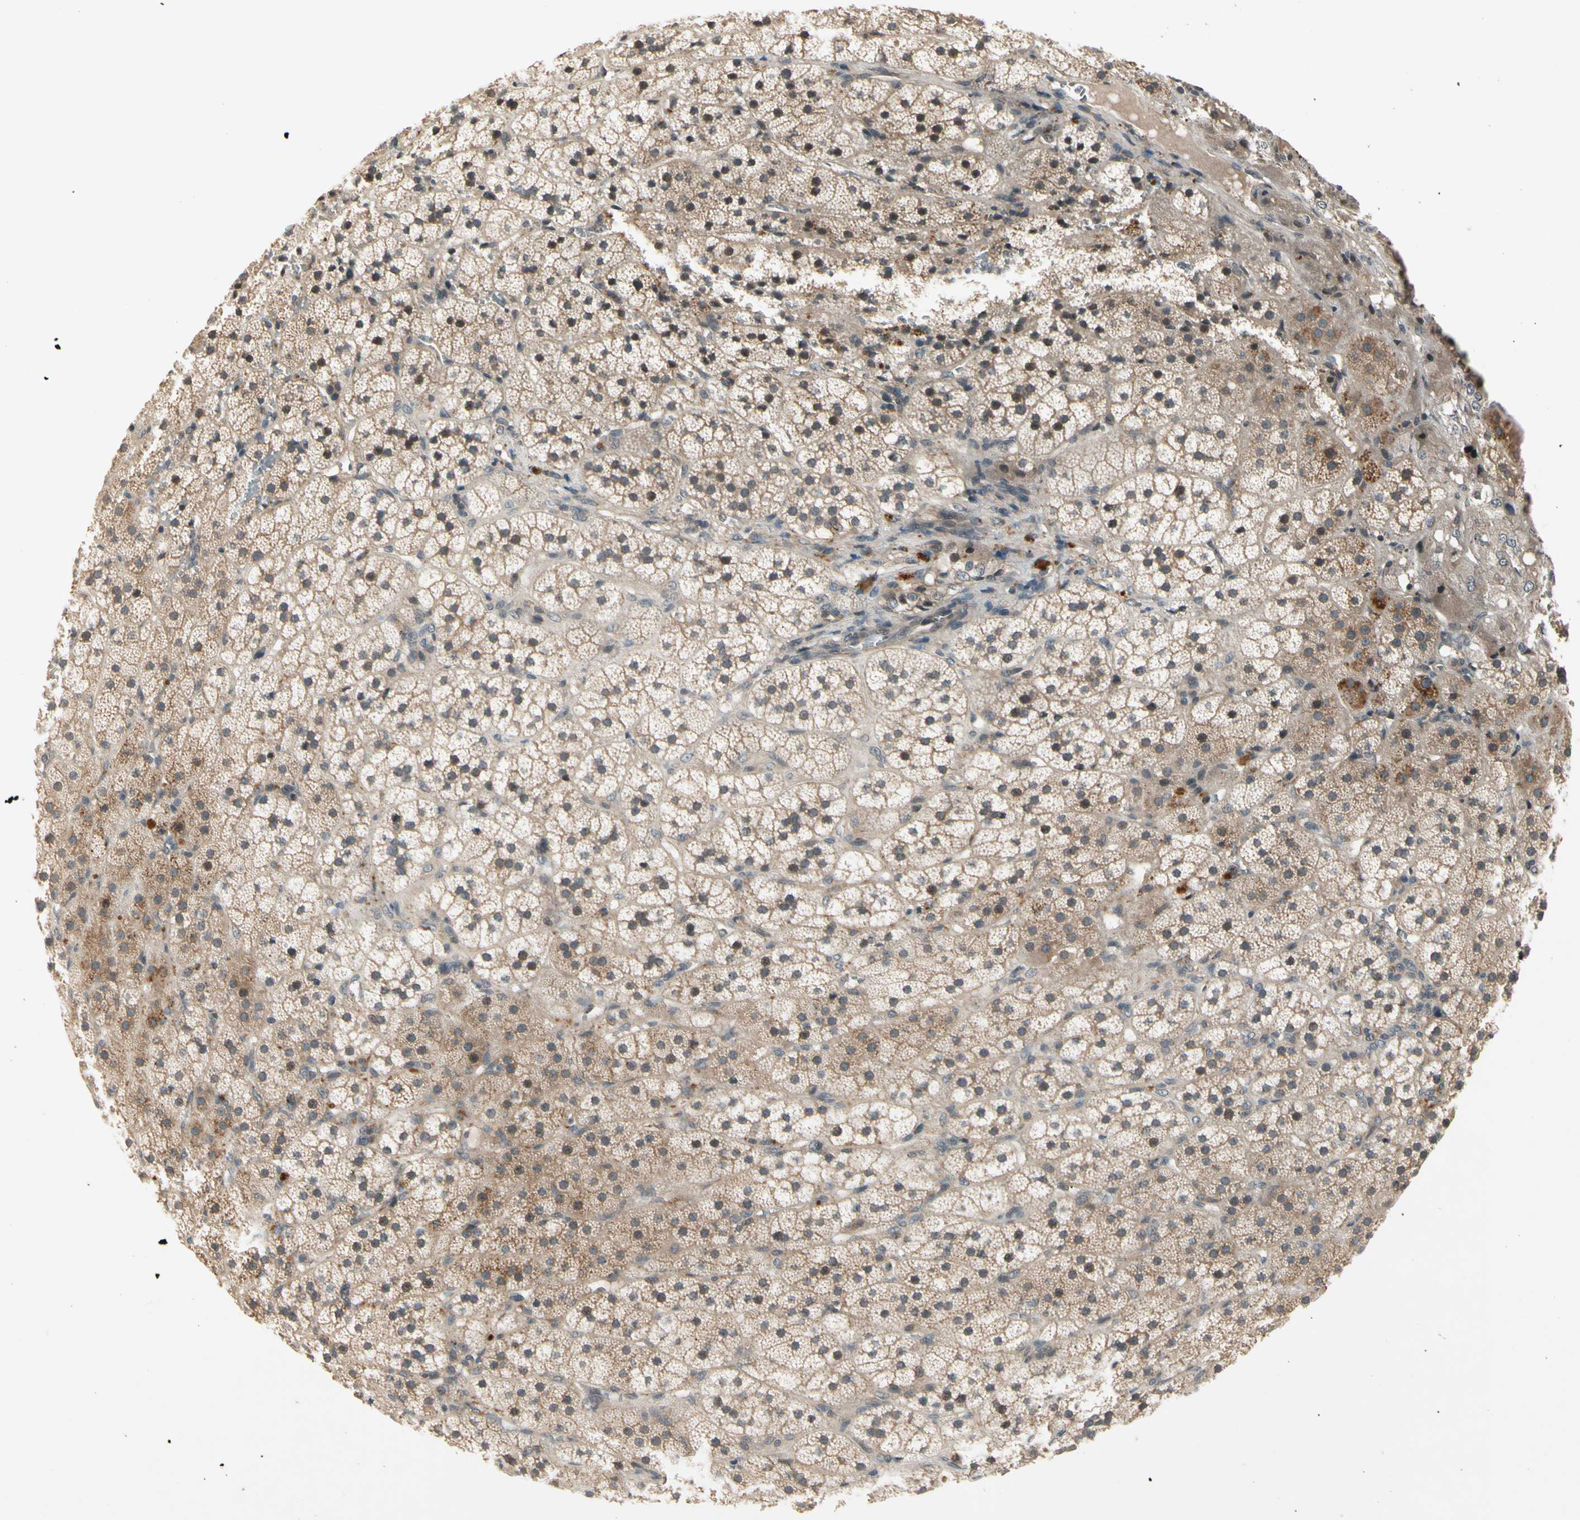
{"staining": {"intensity": "moderate", "quantity": ">75%", "location": "cytoplasmic/membranous"}, "tissue": "adrenal gland", "cell_type": "Glandular cells", "image_type": "normal", "snomed": [{"axis": "morphology", "description": "Normal tissue, NOS"}, {"axis": "topography", "description": "Adrenal gland"}], "caption": "Protein staining demonstrates moderate cytoplasmic/membranous positivity in approximately >75% of glandular cells in benign adrenal gland.", "gene": "CCL4", "patient": {"sex": "female", "age": 44}}